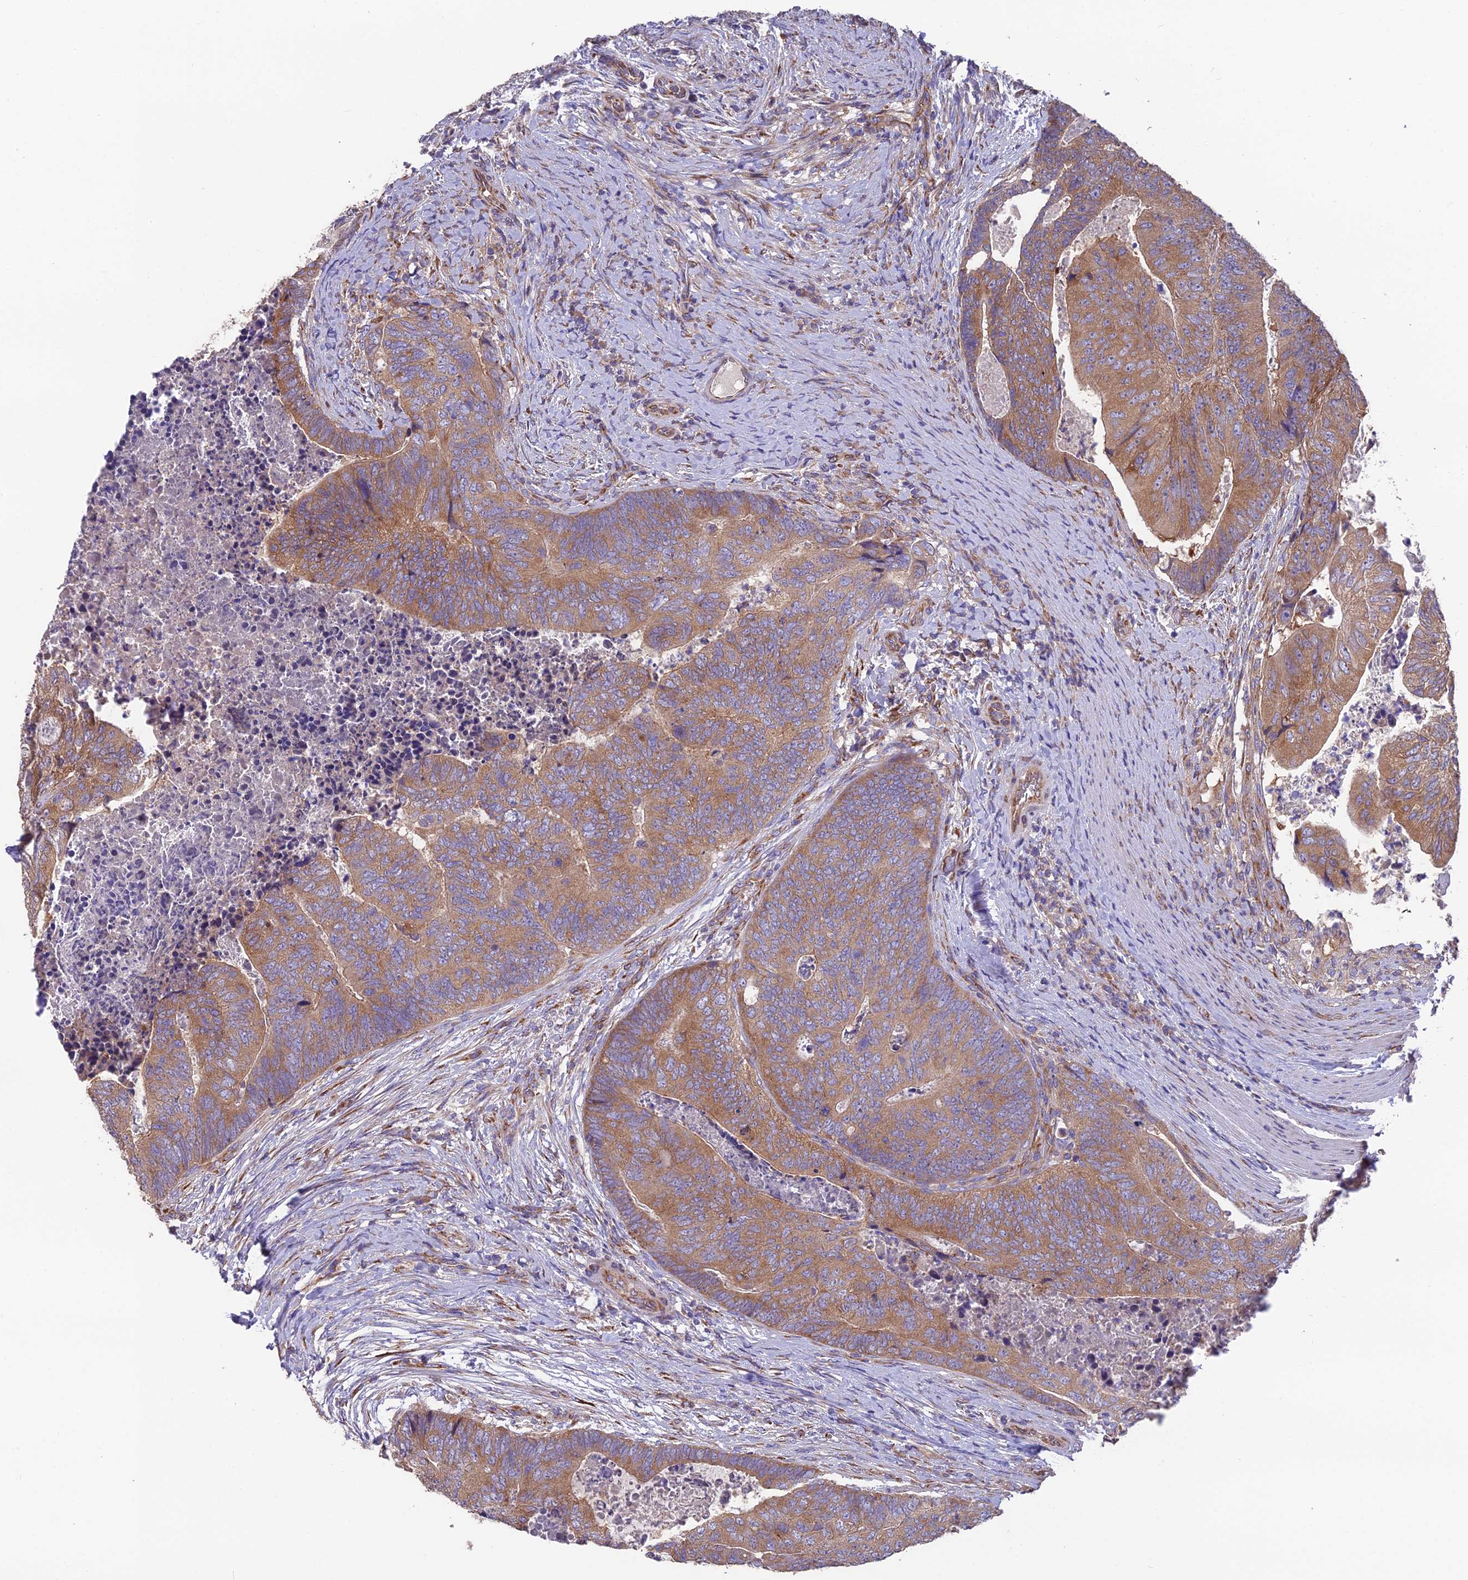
{"staining": {"intensity": "moderate", "quantity": ">75%", "location": "cytoplasmic/membranous"}, "tissue": "colorectal cancer", "cell_type": "Tumor cells", "image_type": "cancer", "snomed": [{"axis": "morphology", "description": "Adenocarcinoma, NOS"}, {"axis": "topography", "description": "Colon"}], "caption": "A medium amount of moderate cytoplasmic/membranous positivity is seen in about >75% of tumor cells in adenocarcinoma (colorectal) tissue.", "gene": "BLOC1S4", "patient": {"sex": "female", "age": 67}}